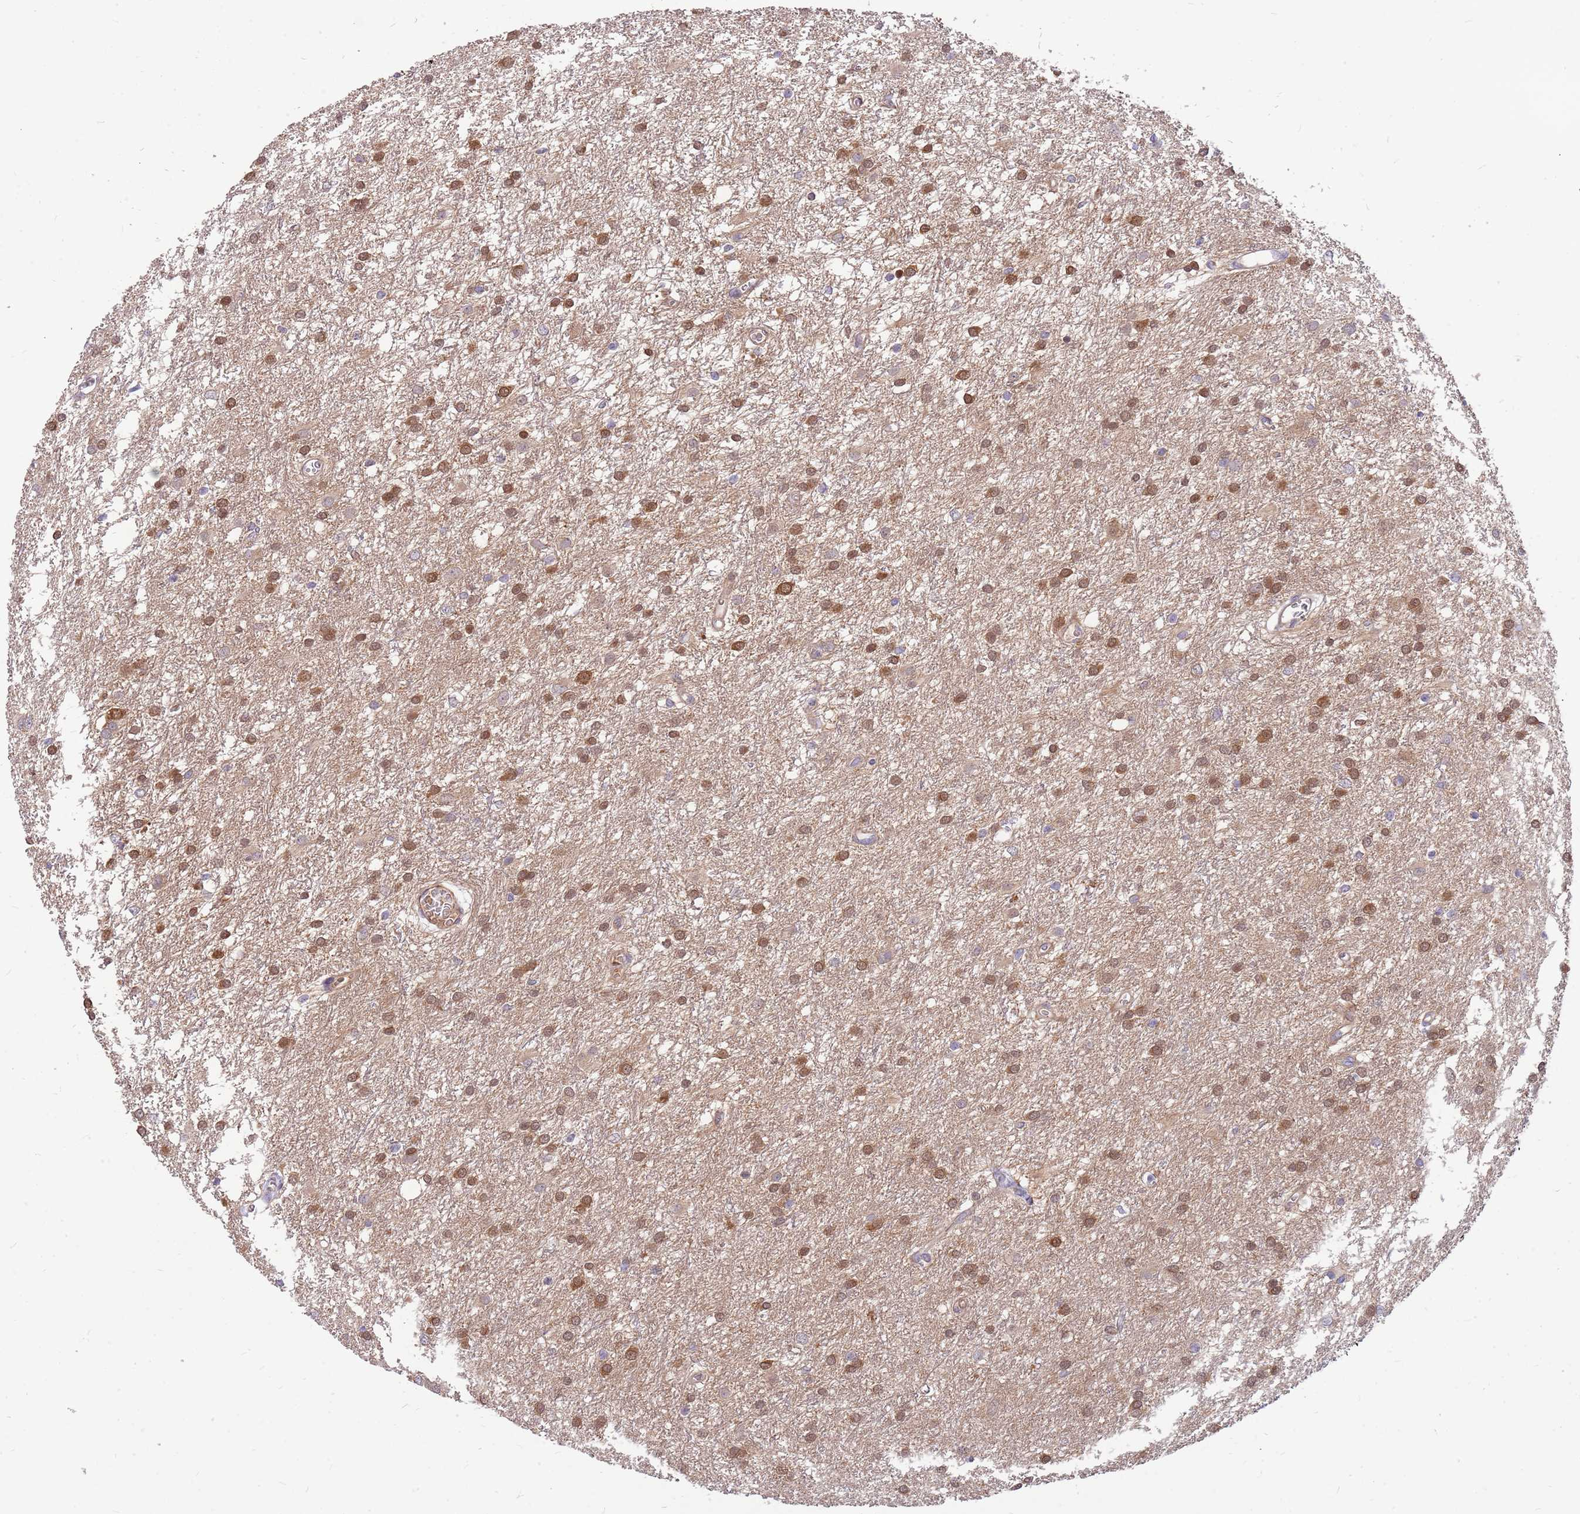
{"staining": {"intensity": "moderate", "quantity": ">75%", "location": "cytoplasmic/membranous"}, "tissue": "glioma", "cell_type": "Tumor cells", "image_type": "cancer", "snomed": [{"axis": "morphology", "description": "Glioma, malignant, High grade"}, {"axis": "topography", "description": "Brain"}], "caption": "Protein staining displays moderate cytoplasmic/membranous staining in approximately >75% of tumor cells in glioma.", "gene": "MVD", "patient": {"sex": "female", "age": 50}}